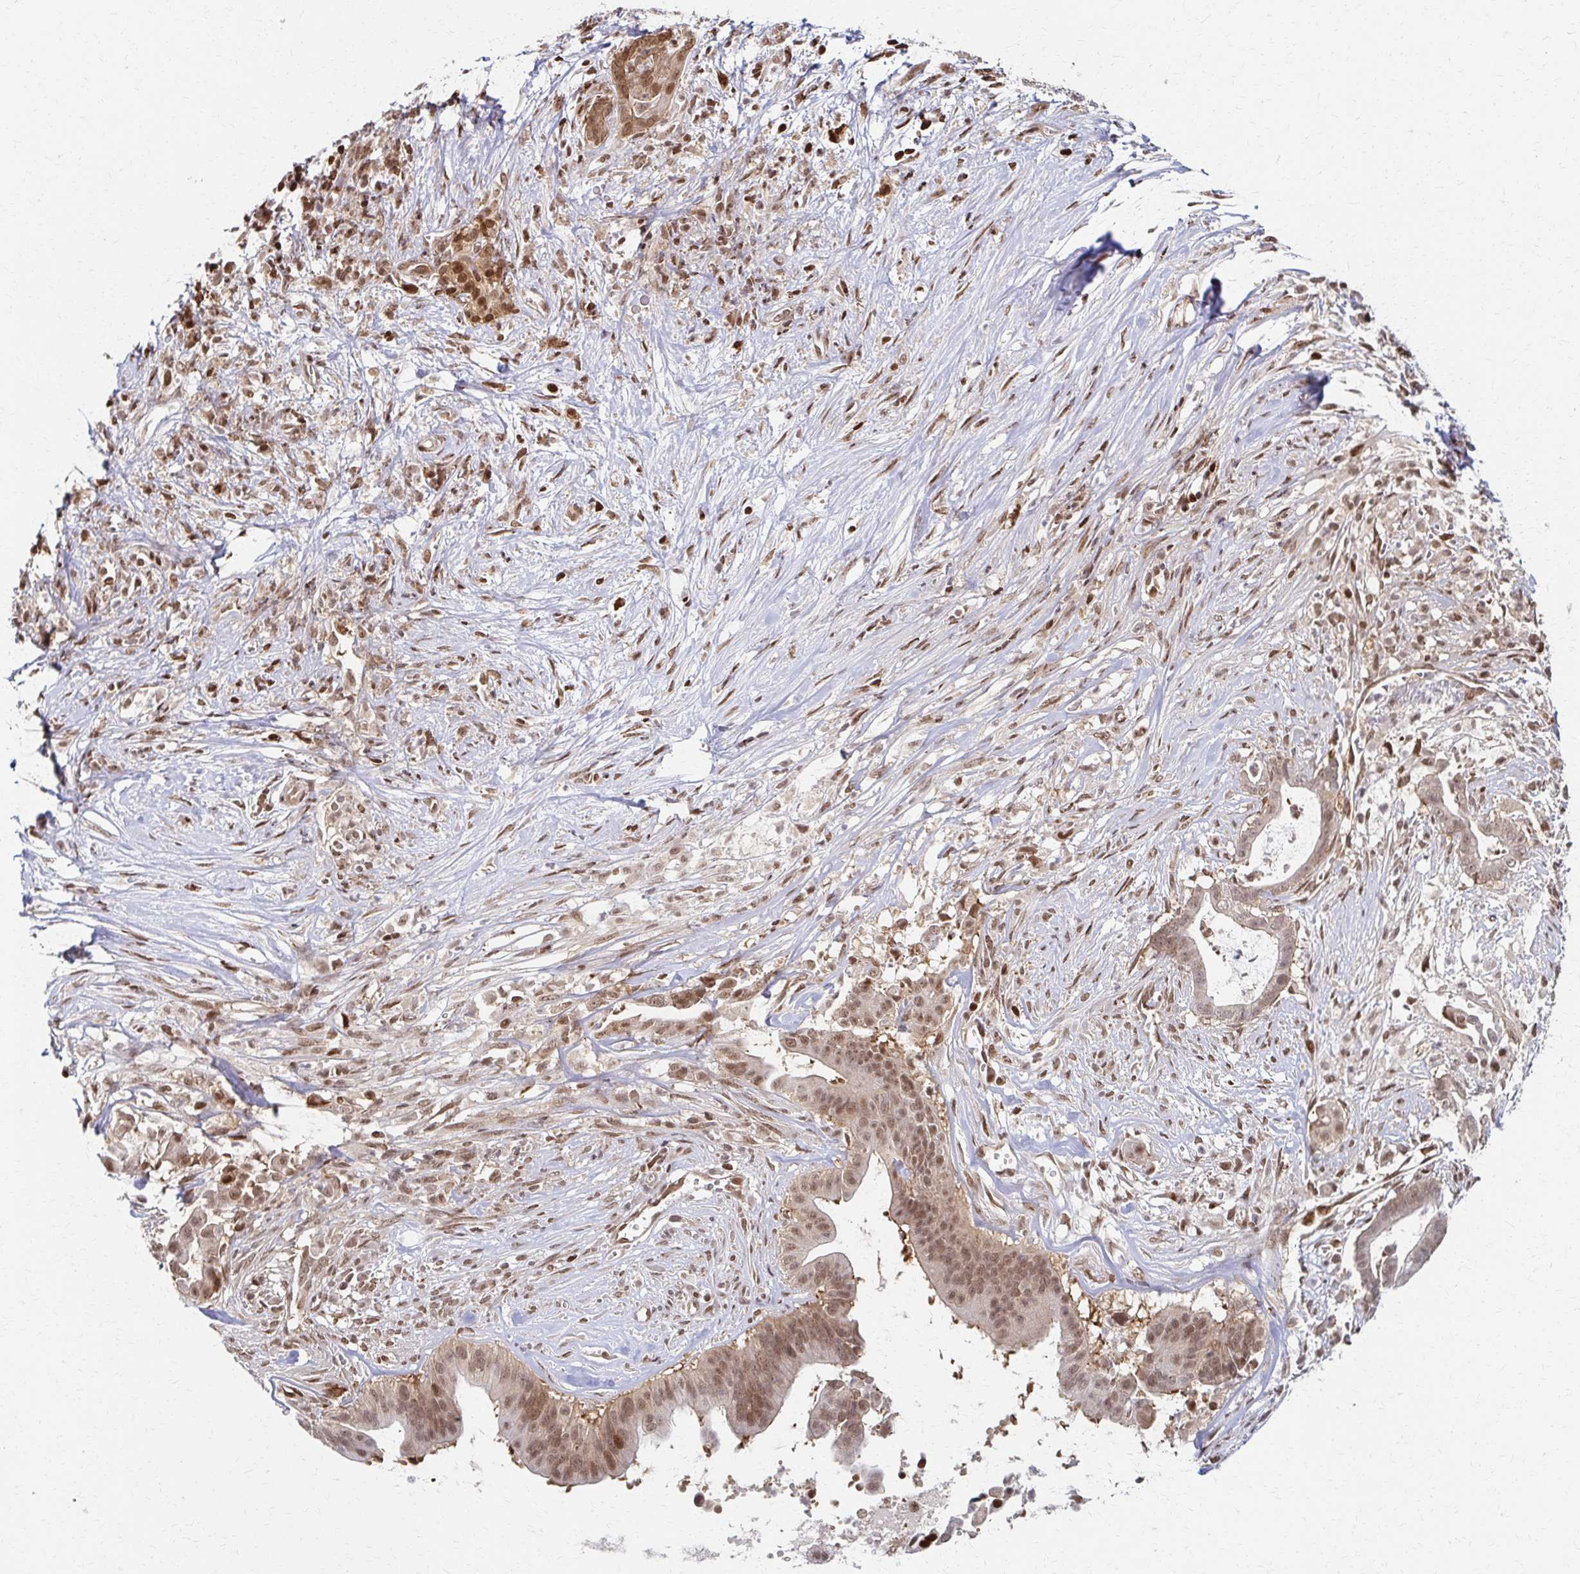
{"staining": {"intensity": "moderate", "quantity": ">75%", "location": "nuclear"}, "tissue": "pancreatic cancer", "cell_type": "Tumor cells", "image_type": "cancer", "snomed": [{"axis": "morphology", "description": "Adenocarcinoma, NOS"}, {"axis": "topography", "description": "Pancreas"}], "caption": "Approximately >75% of tumor cells in pancreatic cancer reveal moderate nuclear protein staining as visualized by brown immunohistochemical staining.", "gene": "PSMD7", "patient": {"sex": "male", "age": 61}}